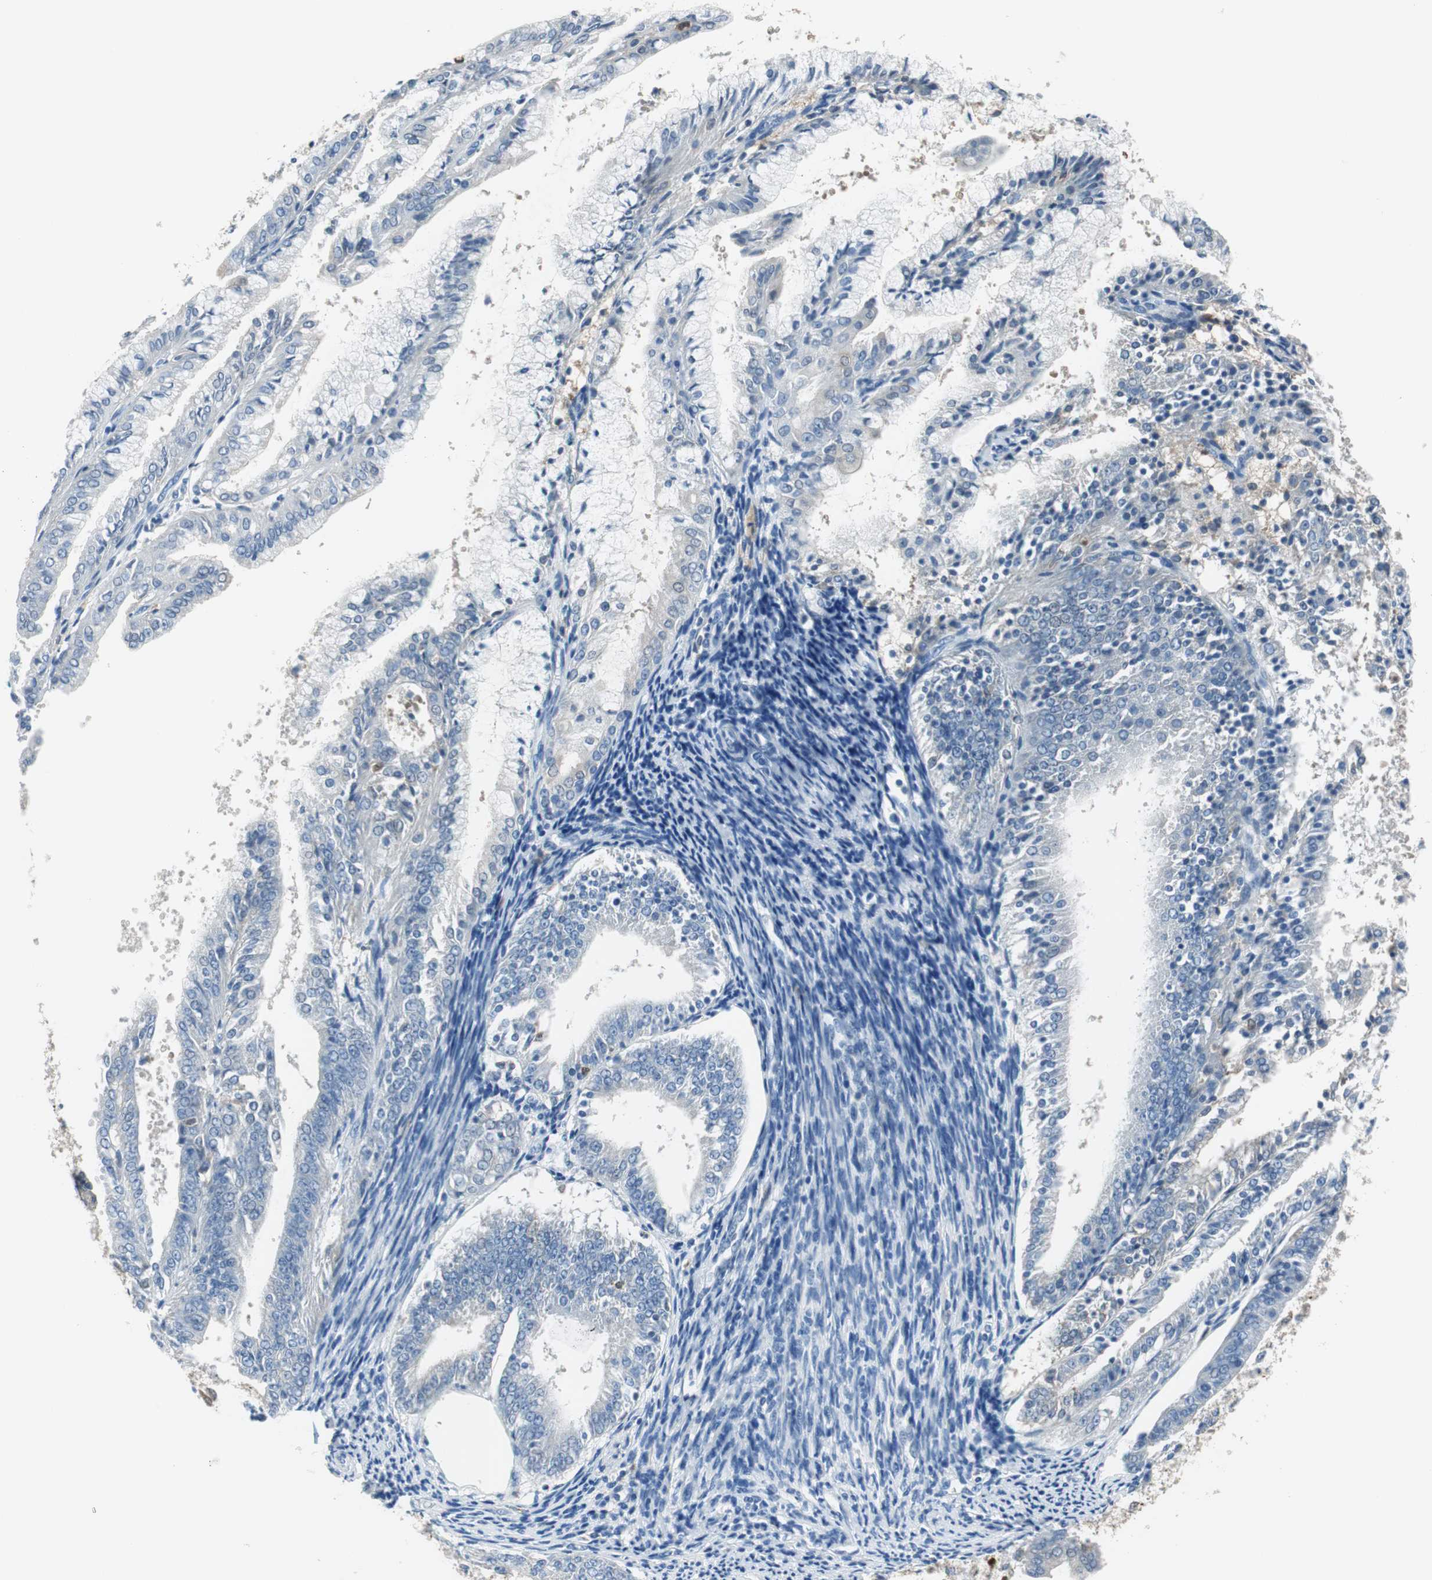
{"staining": {"intensity": "negative", "quantity": "none", "location": "none"}, "tissue": "endometrial cancer", "cell_type": "Tumor cells", "image_type": "cancer", "snomed": [{"axis": "morphology", "description": "Adenocarcinoma, NOS"}, {"axis": "topography", "description": "Endometrium"}], "caption": "Tumor cells show no significant protein staining in endometrial adenocarcinoma. (Immunohistochemistry (ihc), brightfield microscopy, high magnification).", "gene": "FBP1", "patient": {"sex": "female", "age": 63}}